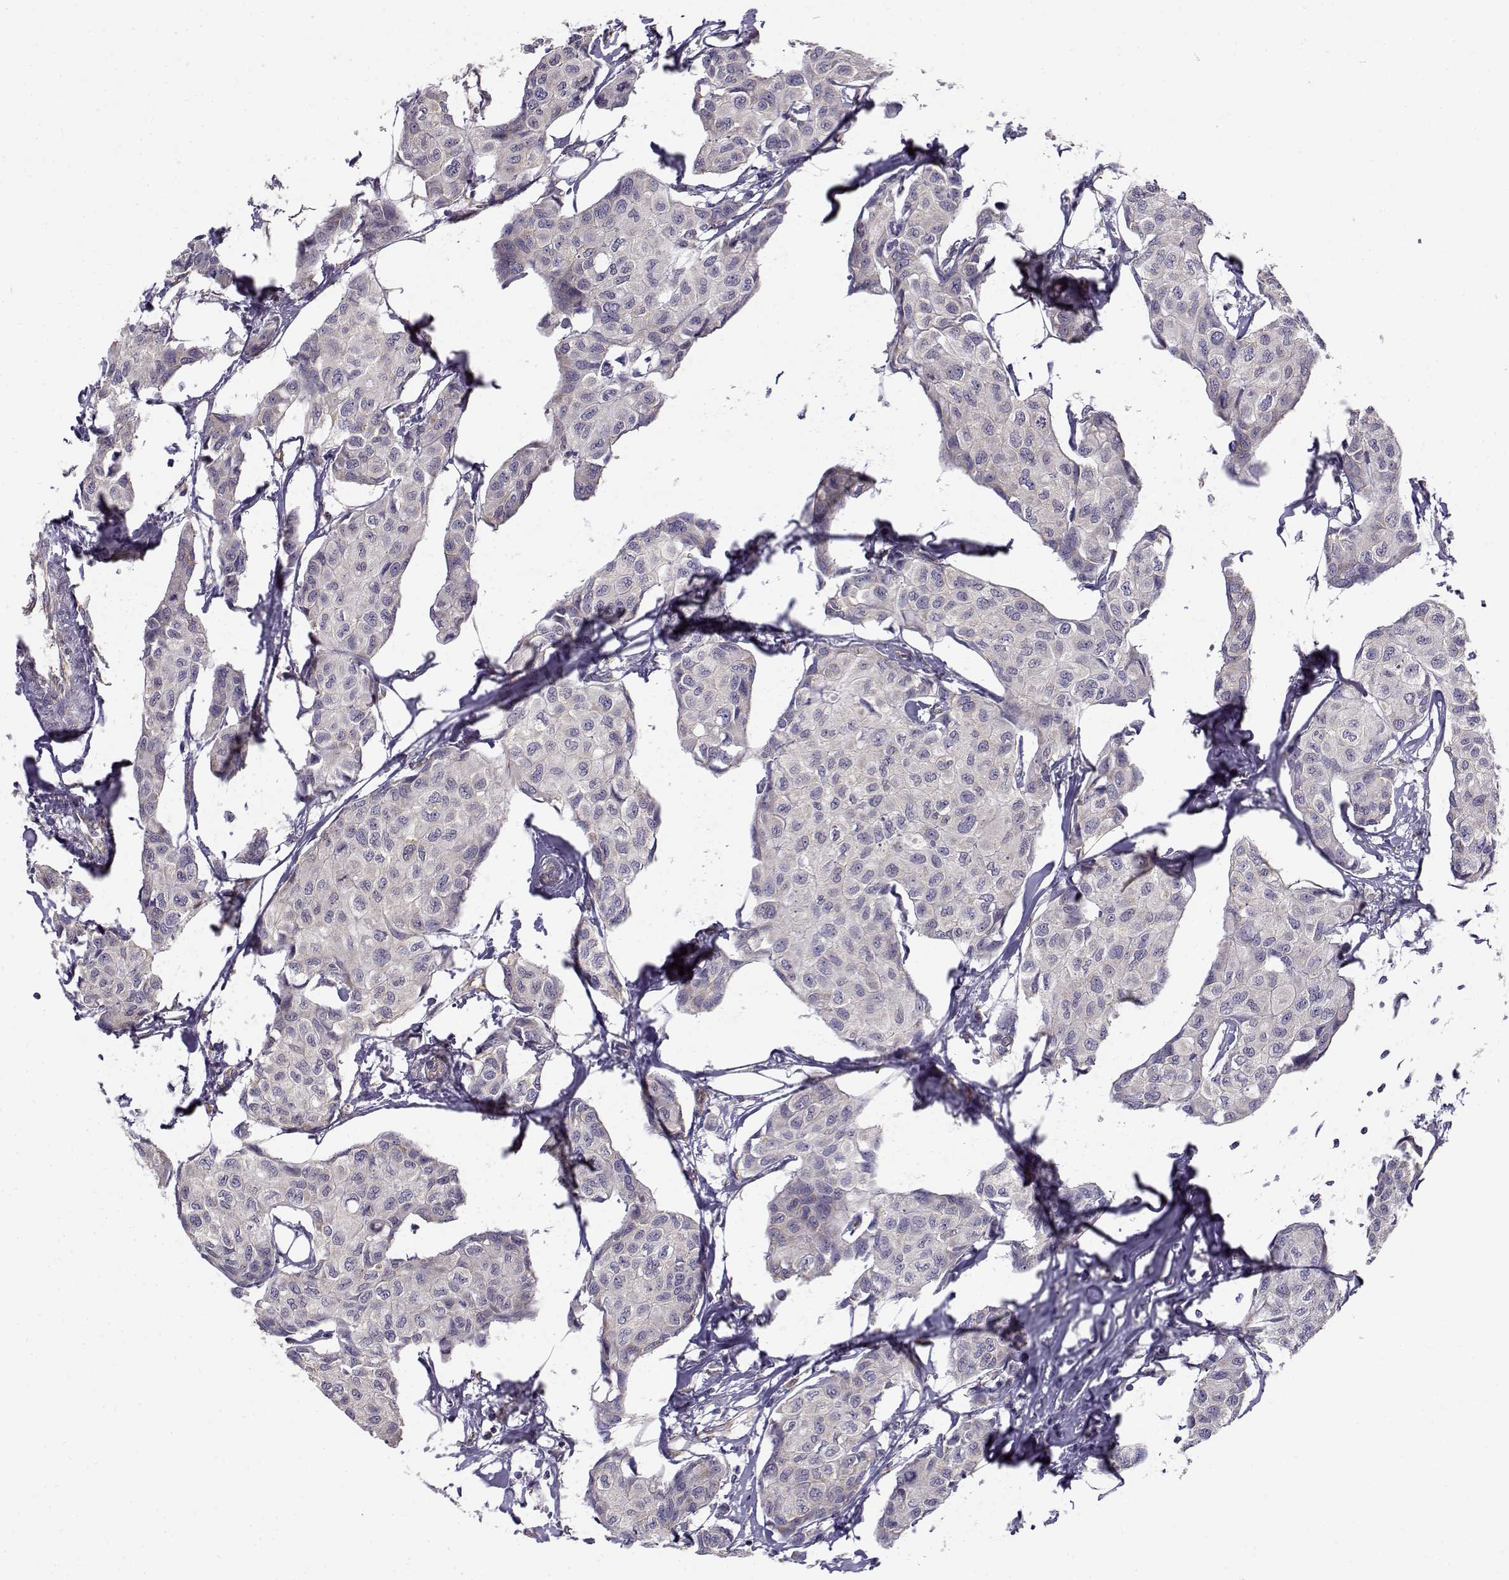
{"staining": {"intensity": "negative", "quantity": "none", "location": "none"}, "tissue": "breast cancer", "cell_type": "Tumor cells", "image_type": "cancer", "snomed": [{"axis": "morphology", "description": "Duct carcinoma"}, {"axis": "topography", "description": "Breast"}], "caption": "Tumor cells are negative for brown protein staining in invasive ductal carcinoma (breast).", "gene": "BEND6", "patient": {"sex": "female", "age": 80}}